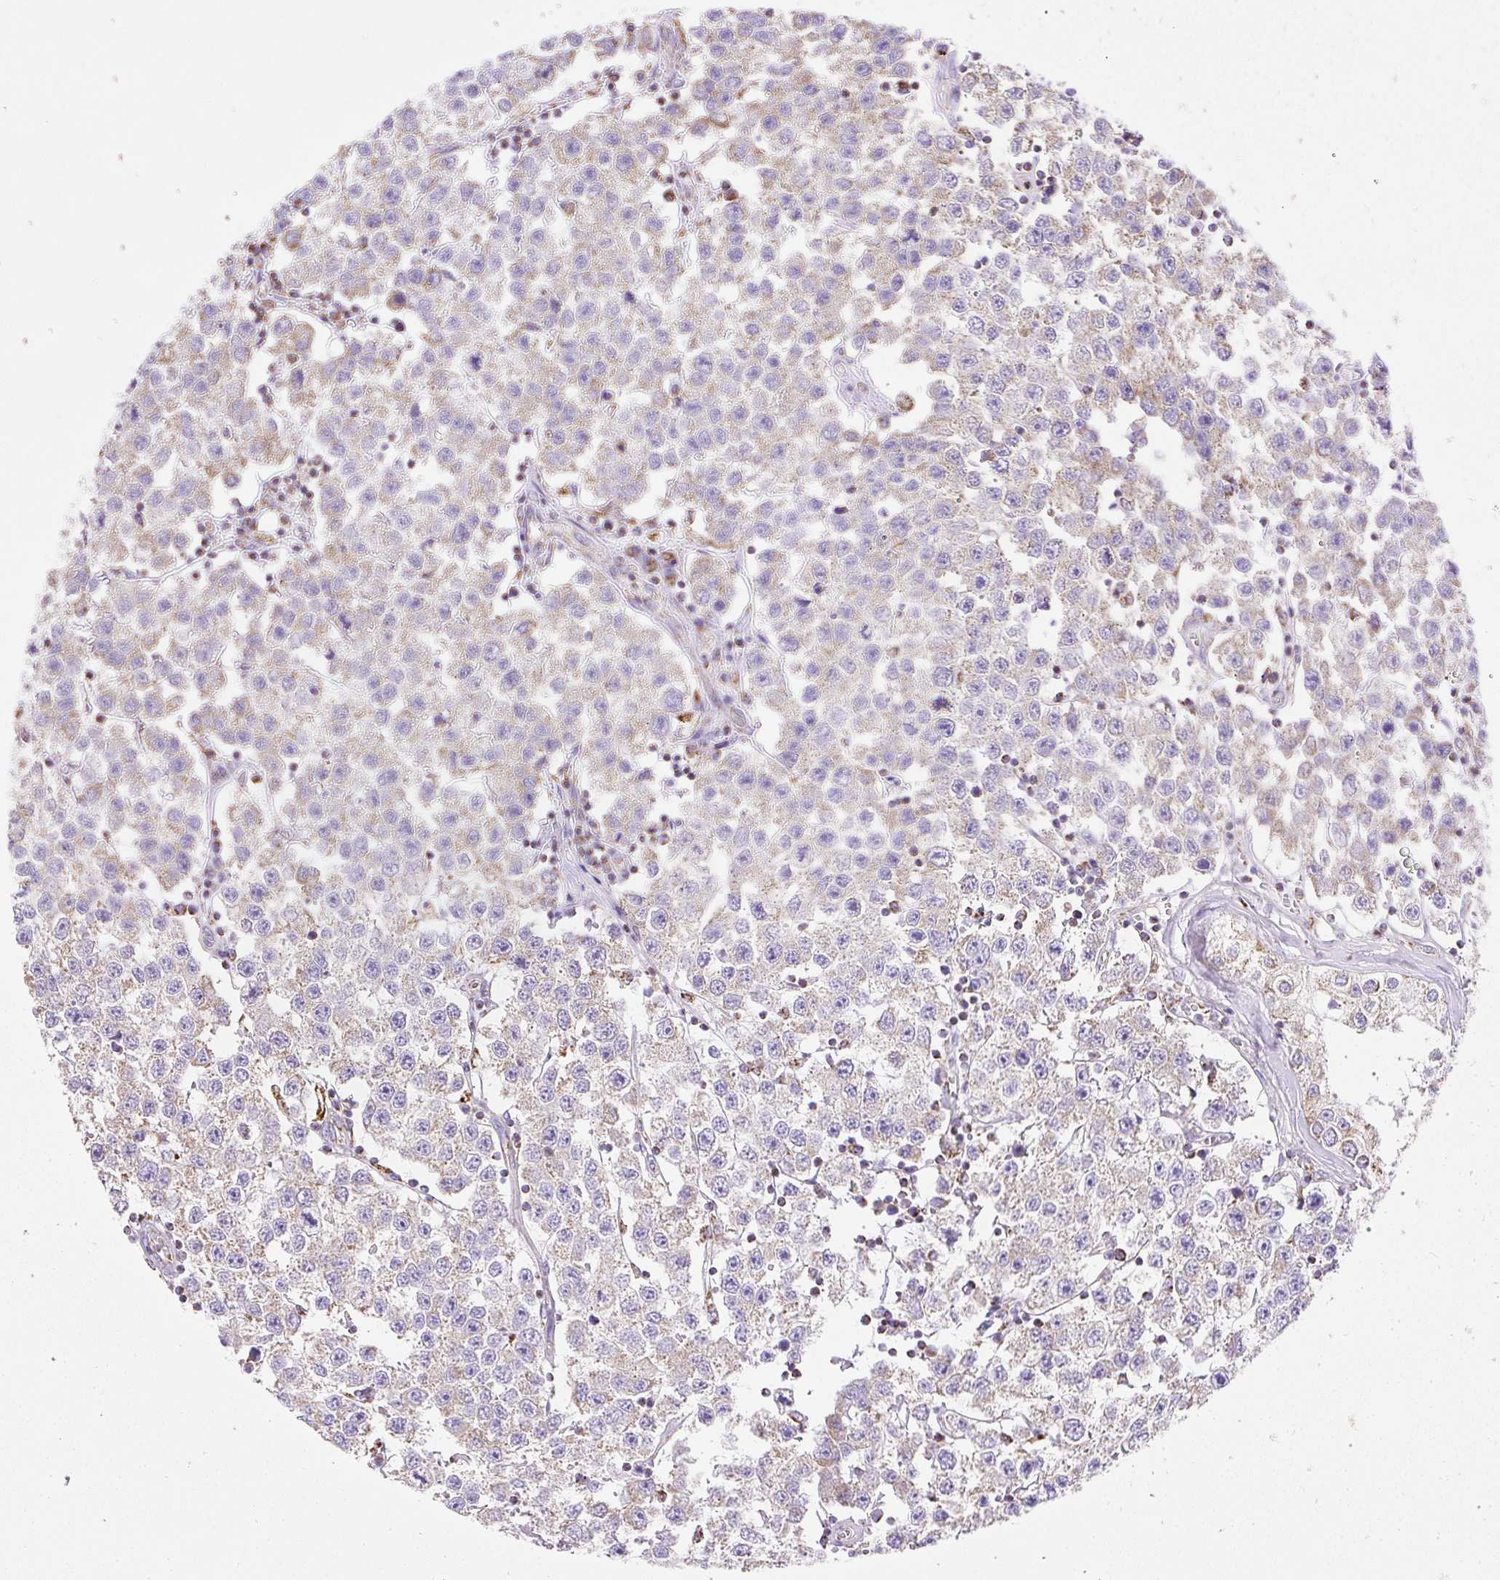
{"staining": {"intensity": "weak", "quantity": ">75%", "location": "cytoplasmic/membranous"}, "tissue": "testis cancer", "cell_type": "Tumor cells", "image_type": "cancer", "snomed": [{"axis": "morphology", "description": "Seminoma, NOS"}, {"axis": "topography", "description": "Testis"}], "caption": "Testis cancer (seminoma) tissue shows weak cytoplasmic/membranous expression in about >75% of tumor cells (DAB (3,3'-diaminobenzidine) = brown stain, brightfield microscopy at high magnification).", "gene": "DAAM2", "patient": {"sex": "male", "age": 34}}